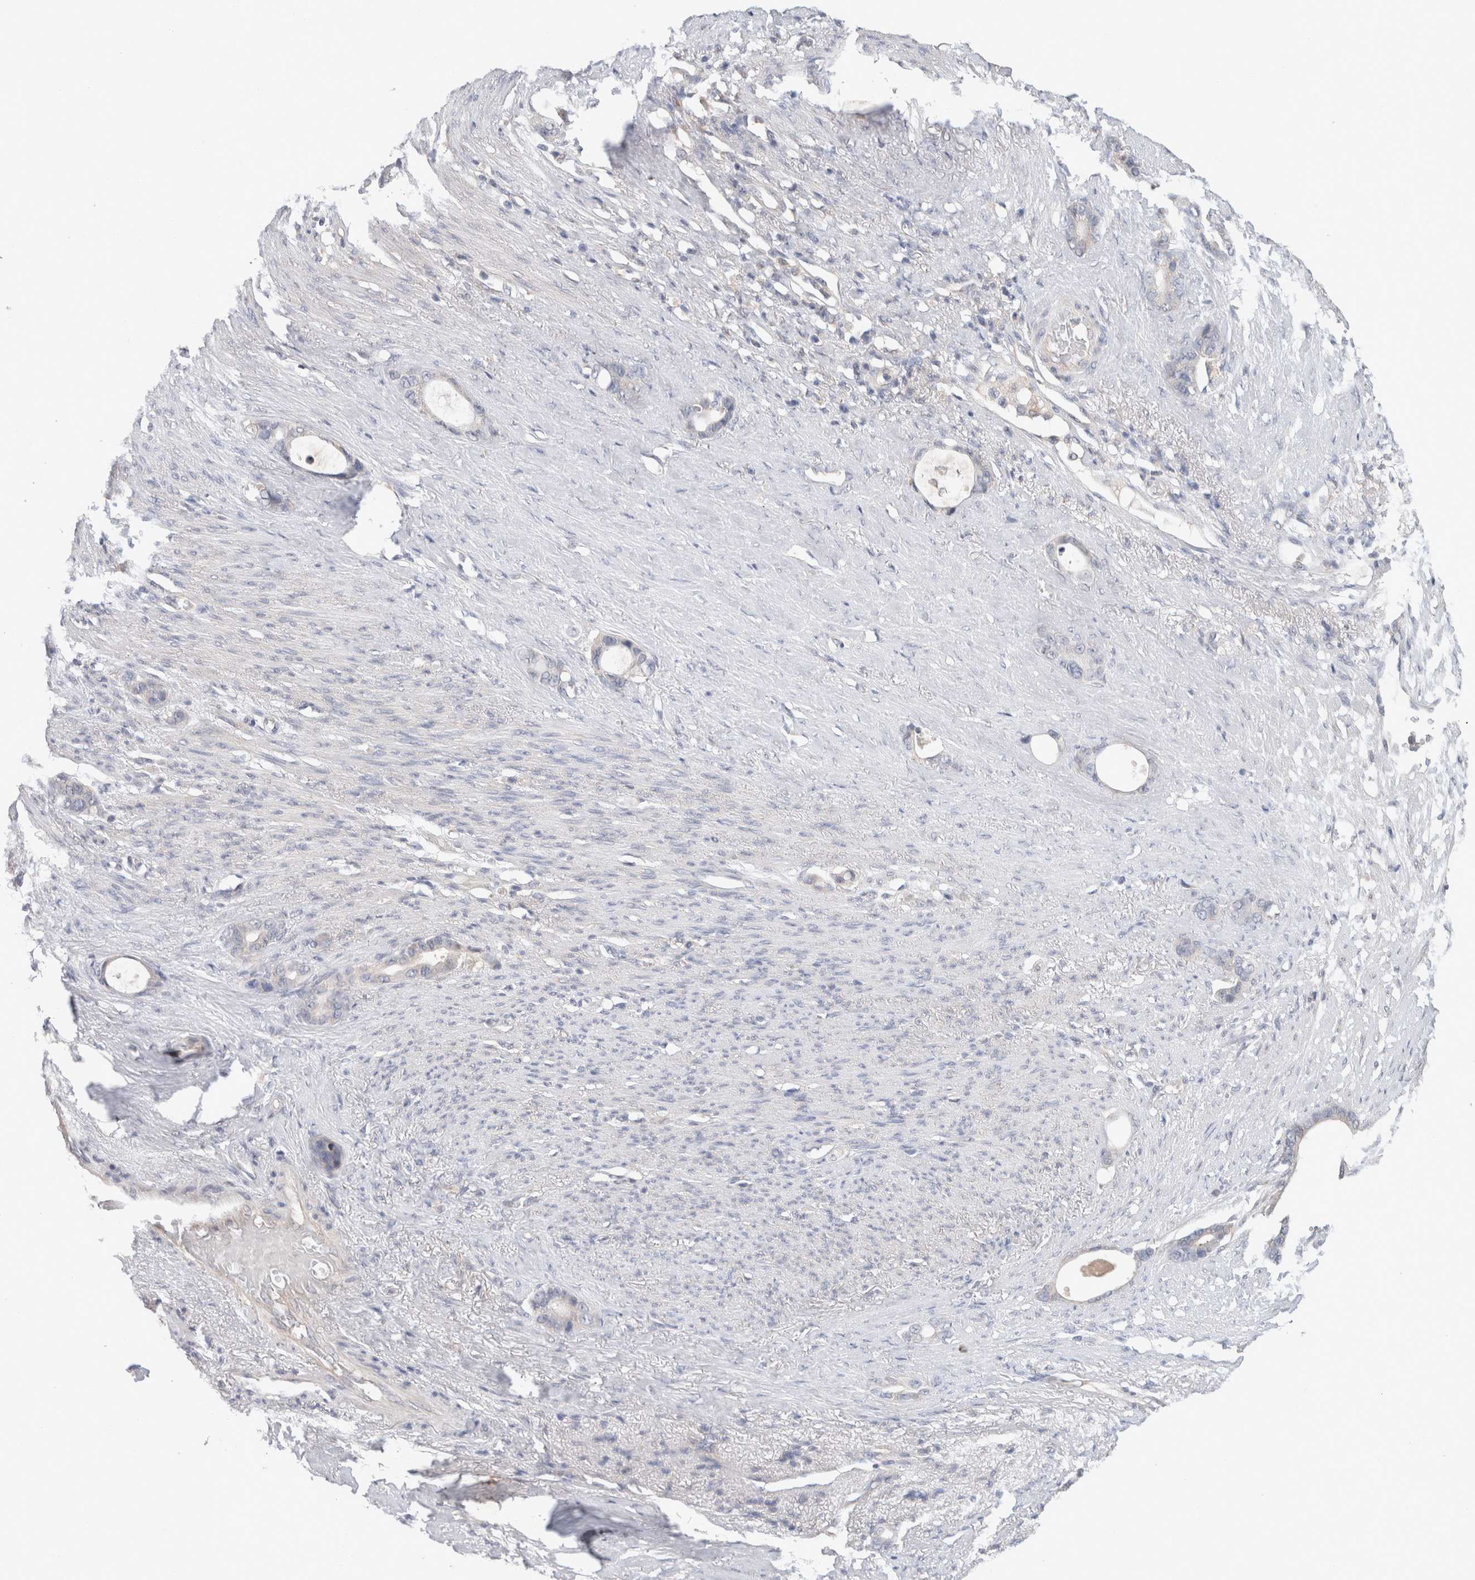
{"staining": {"intensity": "negative", "quantity": "none", "location": "none"}, "tissue": "stomach cancer", "cell_type": "Tumor cells", "image_type": "cancer", "snomed": [{"axis": "morphology", "description": "Adenocarcinoma, NOS"}, {"axis": "topography", "description": "Stomach"}], "caption": "This is a image of IHC staining of stomach cancer, which shows no staining in tumor cells.", "gene": "SGK1", "patient": {"sex": "female", "age": 75}}